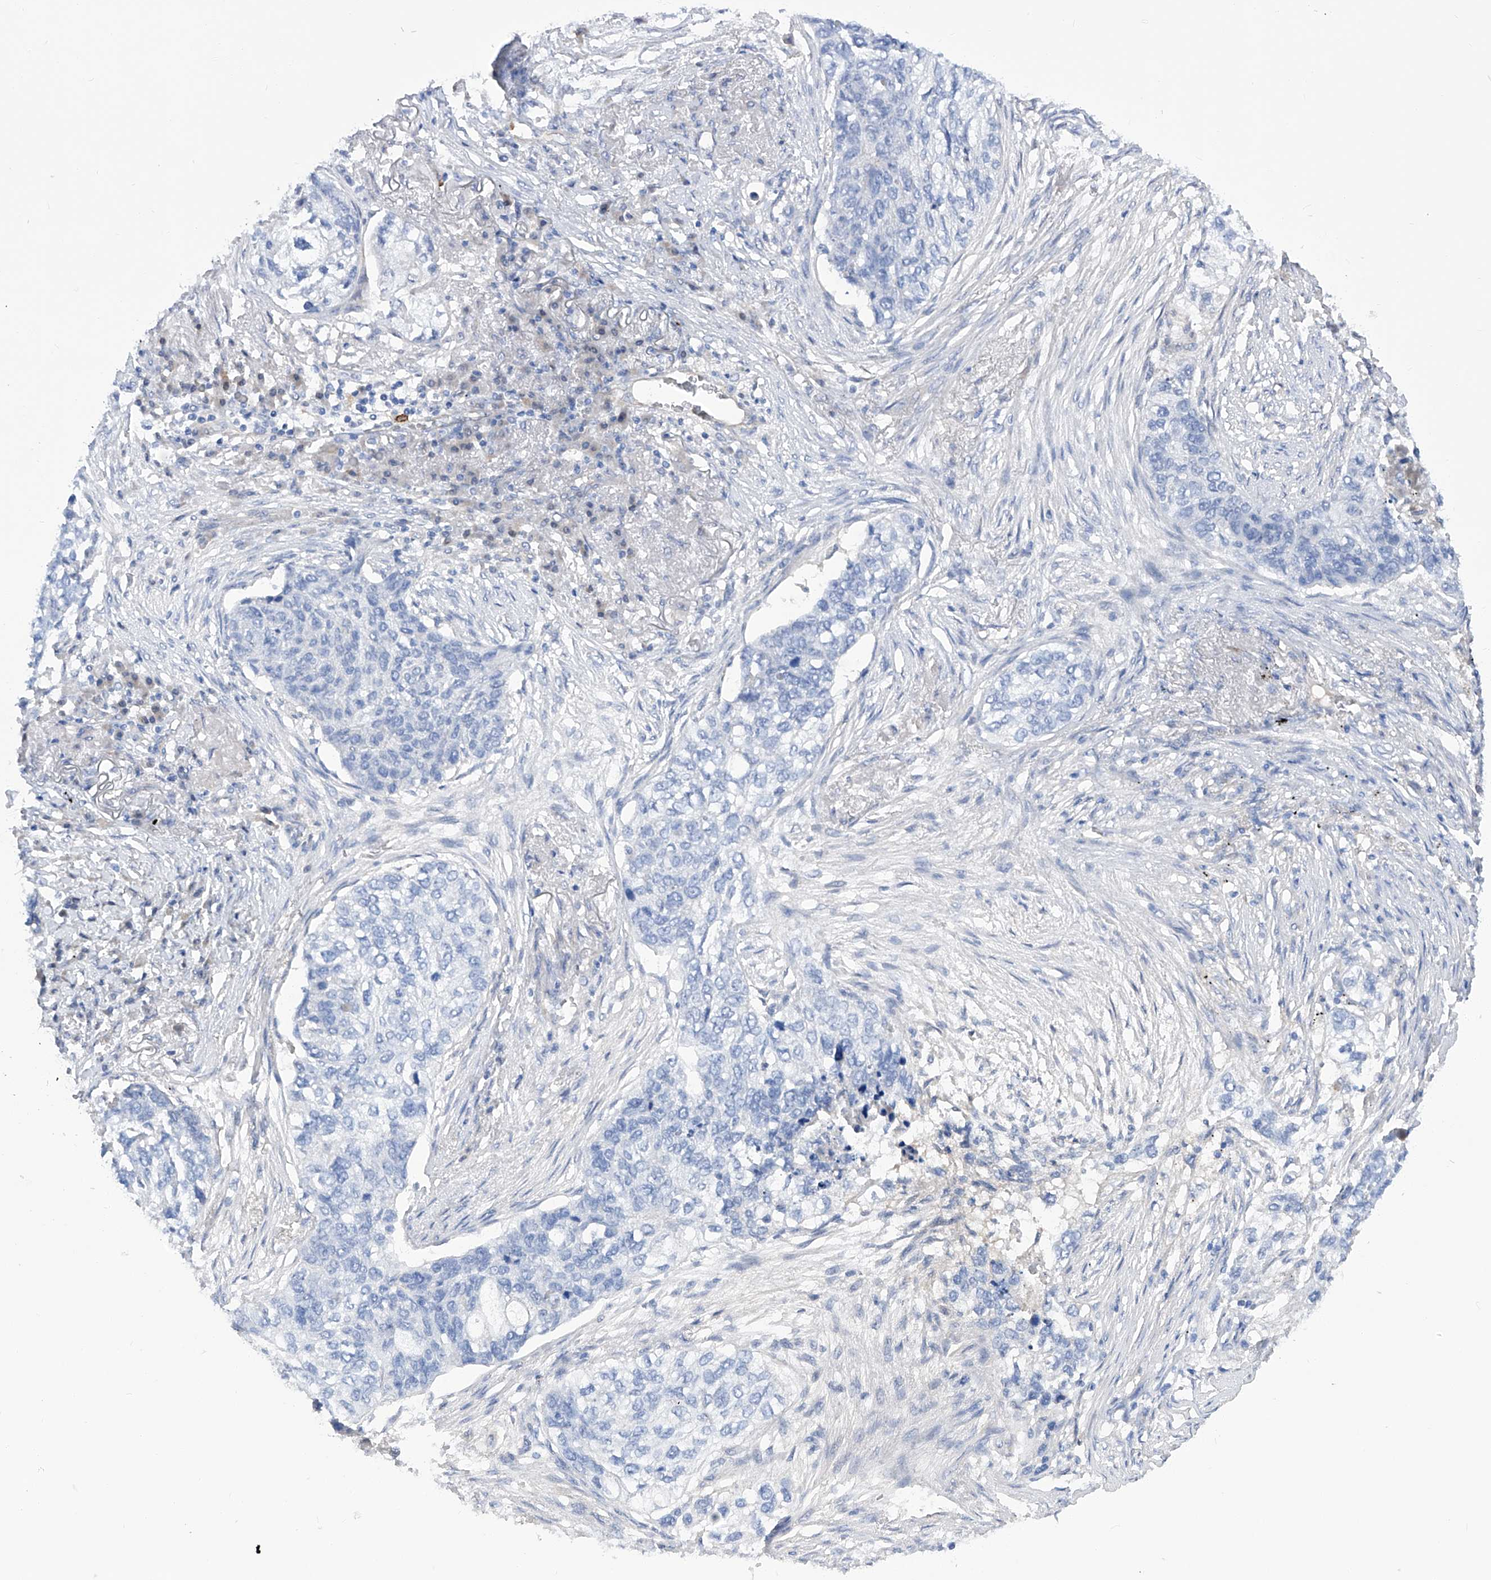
{"staining": {"intensity": "negative", "quantity": "none", "location": "none"}, "tissue": "lung cancer", "cell_type": "Tumor cells", "image_type": "cancer", "snomed": [{"axis": "morphology", "description": "Squamous cell carcinoma, NOS"}, {"axis": "topography", "description": "Lung"}], "caption": "Tumor cells show no significant protein positivity in lung squamous cell carcinoma.", "gene": "PGM3", "patient": {"sex": "female", "age": 63}}